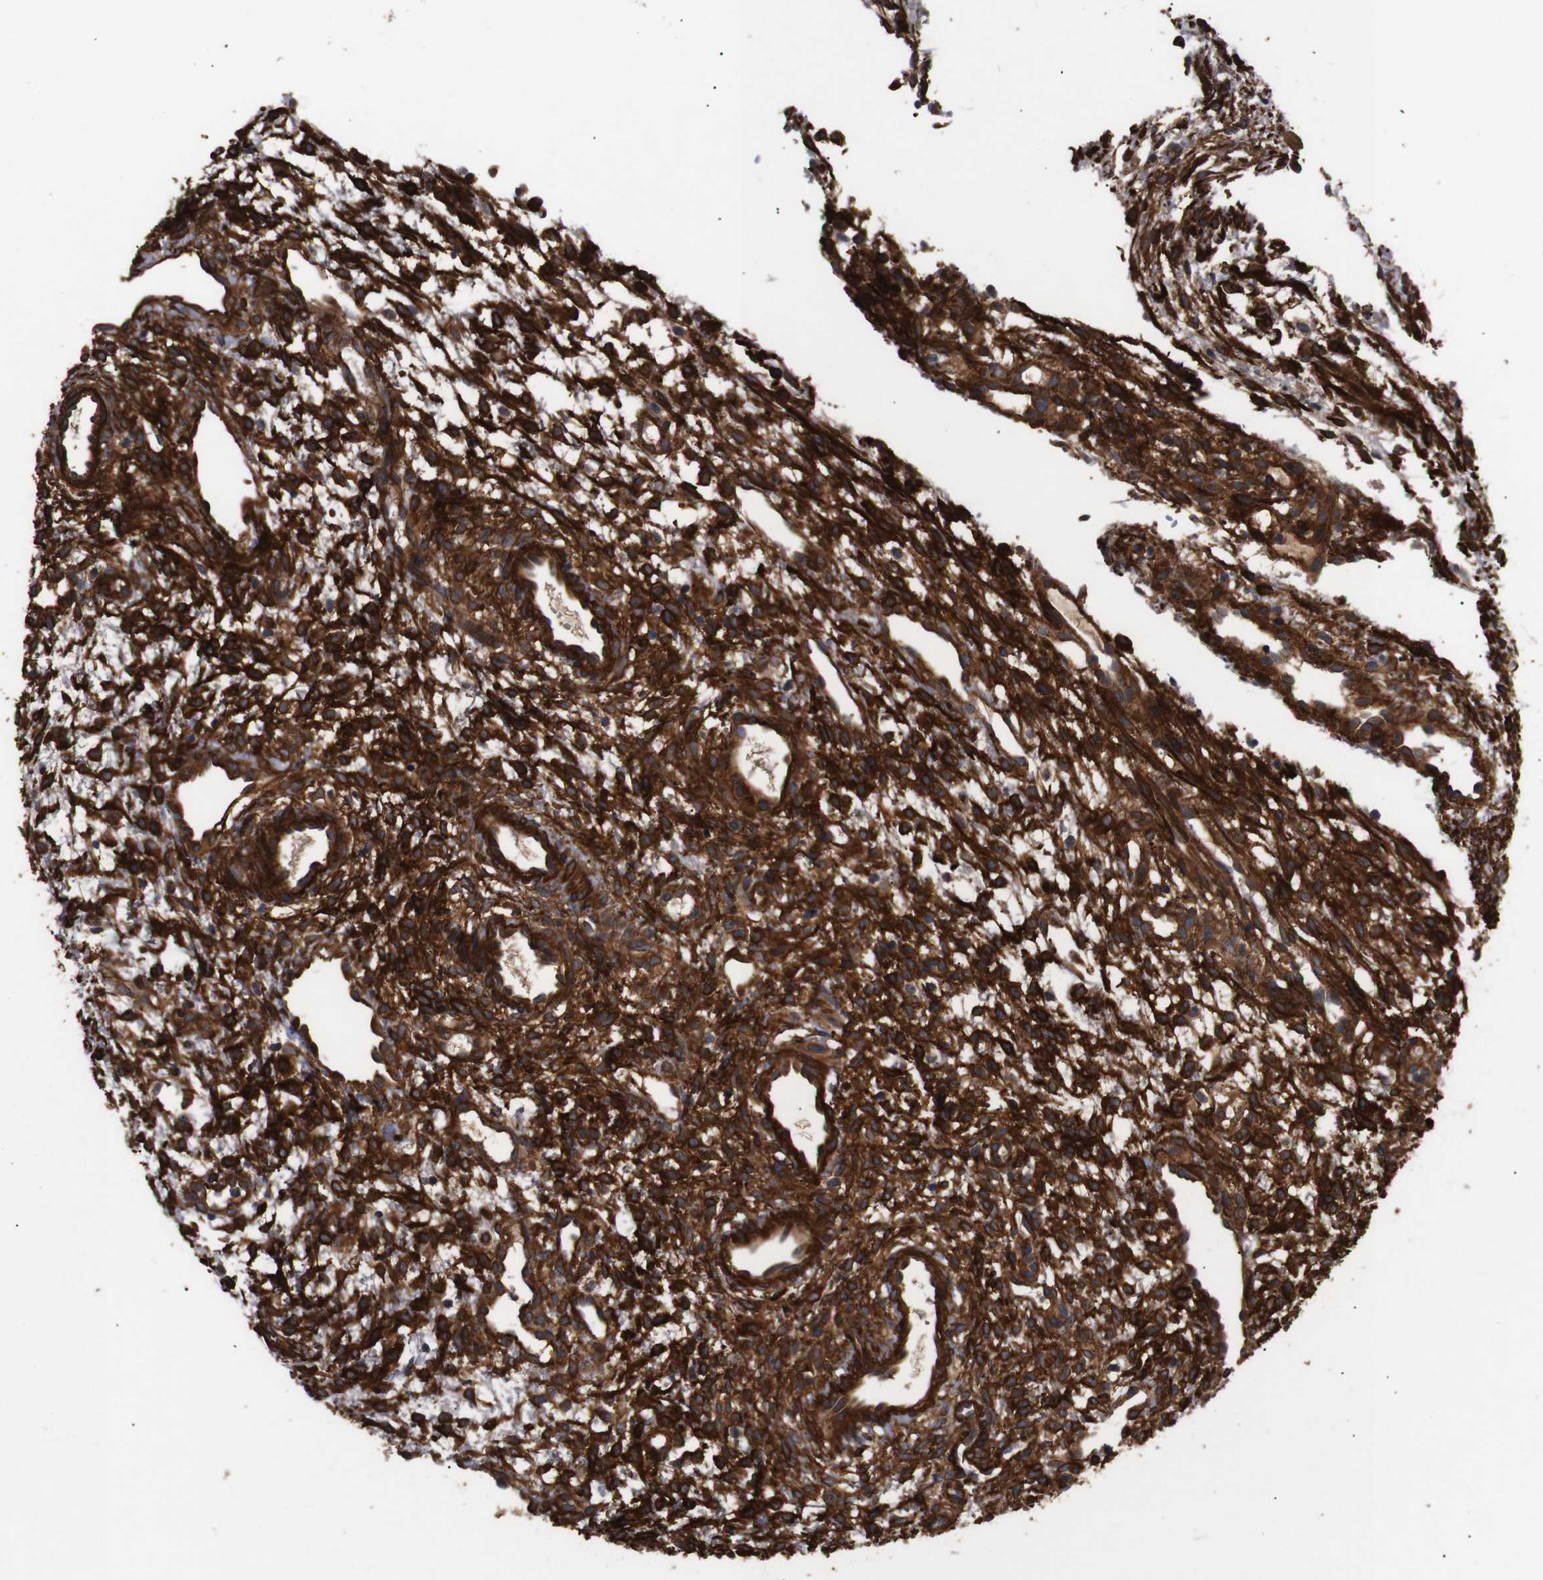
{"staining": {"intensity": "strong", "quantity": ">75%", "location": "cytoplasmic/membranous"}, "tissue": "ovary", "cell_type": "Ovarian stroma cells", "image_type": "normal", "snomed": [{"axis": "morphology", "description": "Normal tissue, NOS"}, {"axis": "morphology", "description": "Cyst, NOS"}, {"axis": "topography", "description": "Ovary"}], "caption": "A high-resolution micrograph shows immunohistochemistry (IHC) staining of unremarkable ovary, which shows strong cytoplasmic/membranous positivity in about >75% of ovarian stroma cells. The protein of interest is stained brown, and the nuclei are stained in blue (DAB (3,3'-diaminobenzidine) IHC with brightfield microscopy, high magnification).", "gene": "PAWR", "patient": {"sex": "female", "age": 18}}